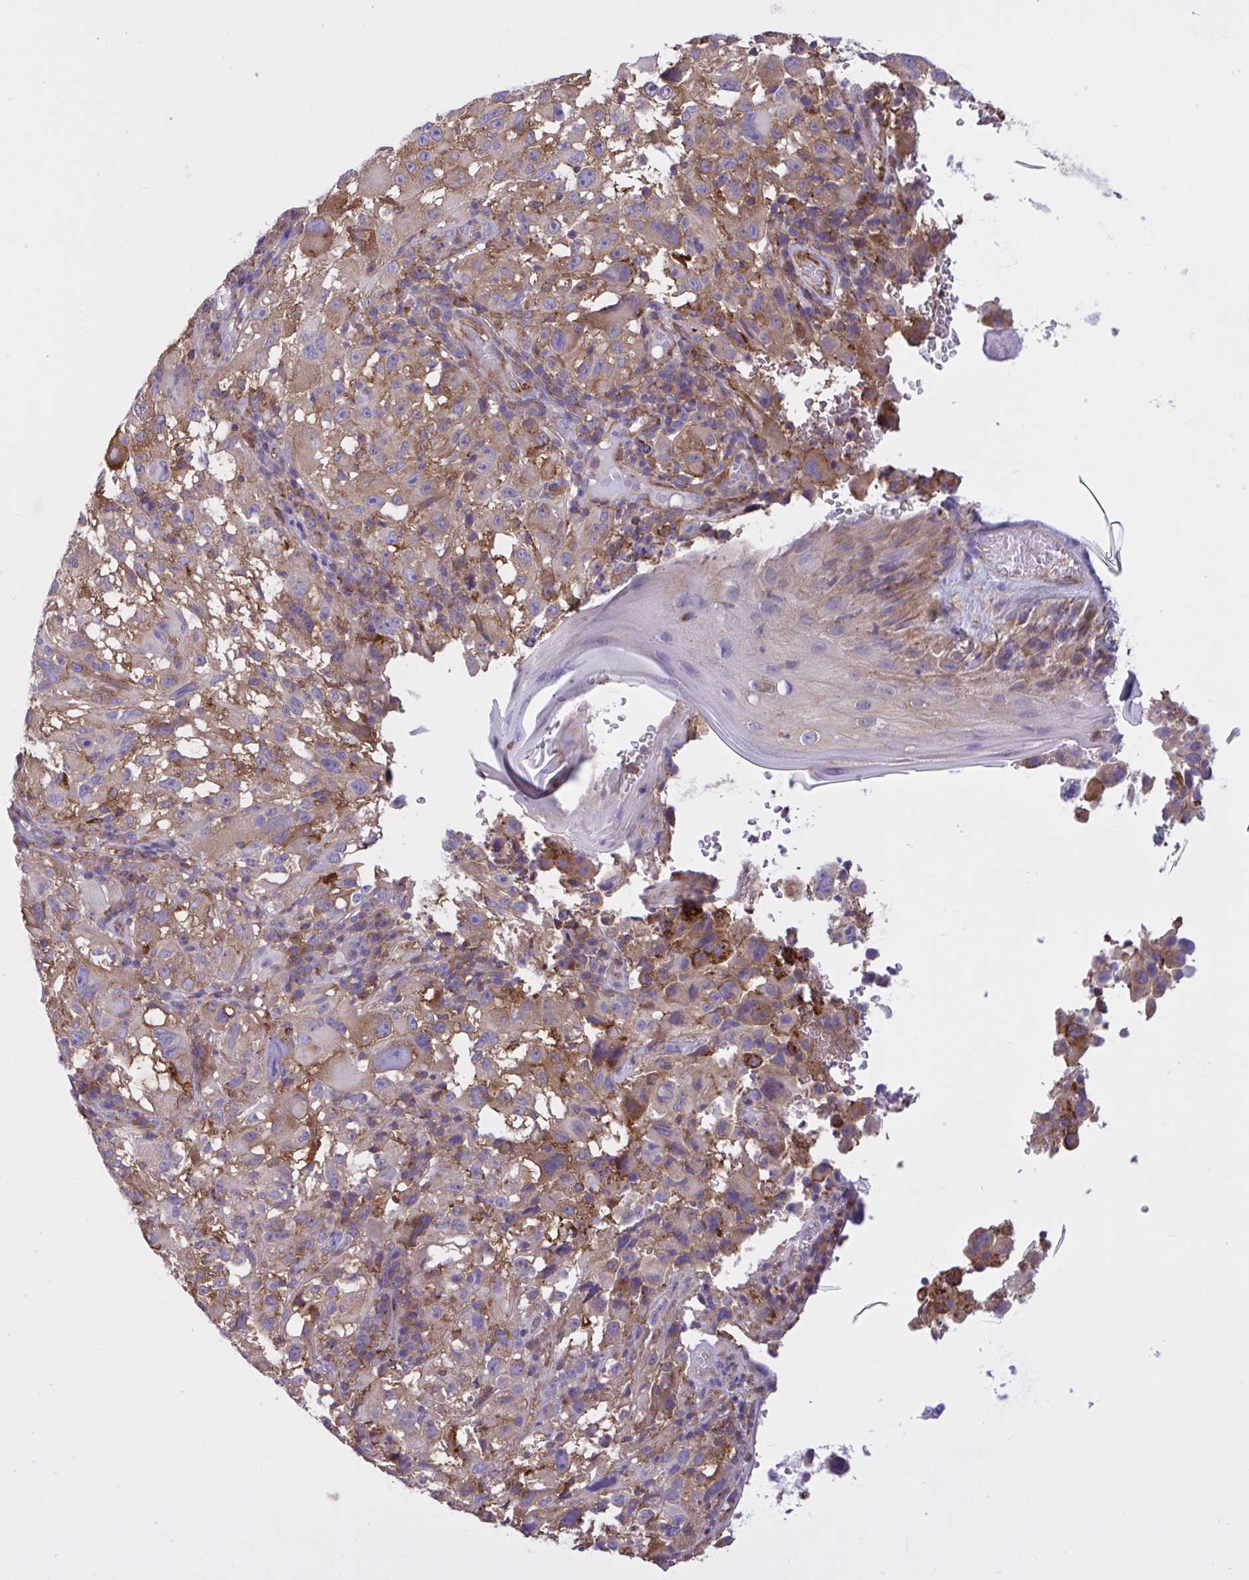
{"staining": {"intensity": "weak", "quantity": ">75%", "location": "cytoplasmic/membranous"}, "tissue": "melanoma", "cell_type": "Tumor cells", "image_type": "cancer", "snomed": [{"axis": "morphology", "description": "Malignant melanoma, NOS"}, {"axis": "topography", "description": "Skin"}], "caption": "Human malignant melanoma stained for a protein (brown) demonstrates weak cytoplasmic/membranous positive staining in about >75% of tumor cells.", "gene": "OR51M1", "patient": {"sex": "female", "age": 71}}